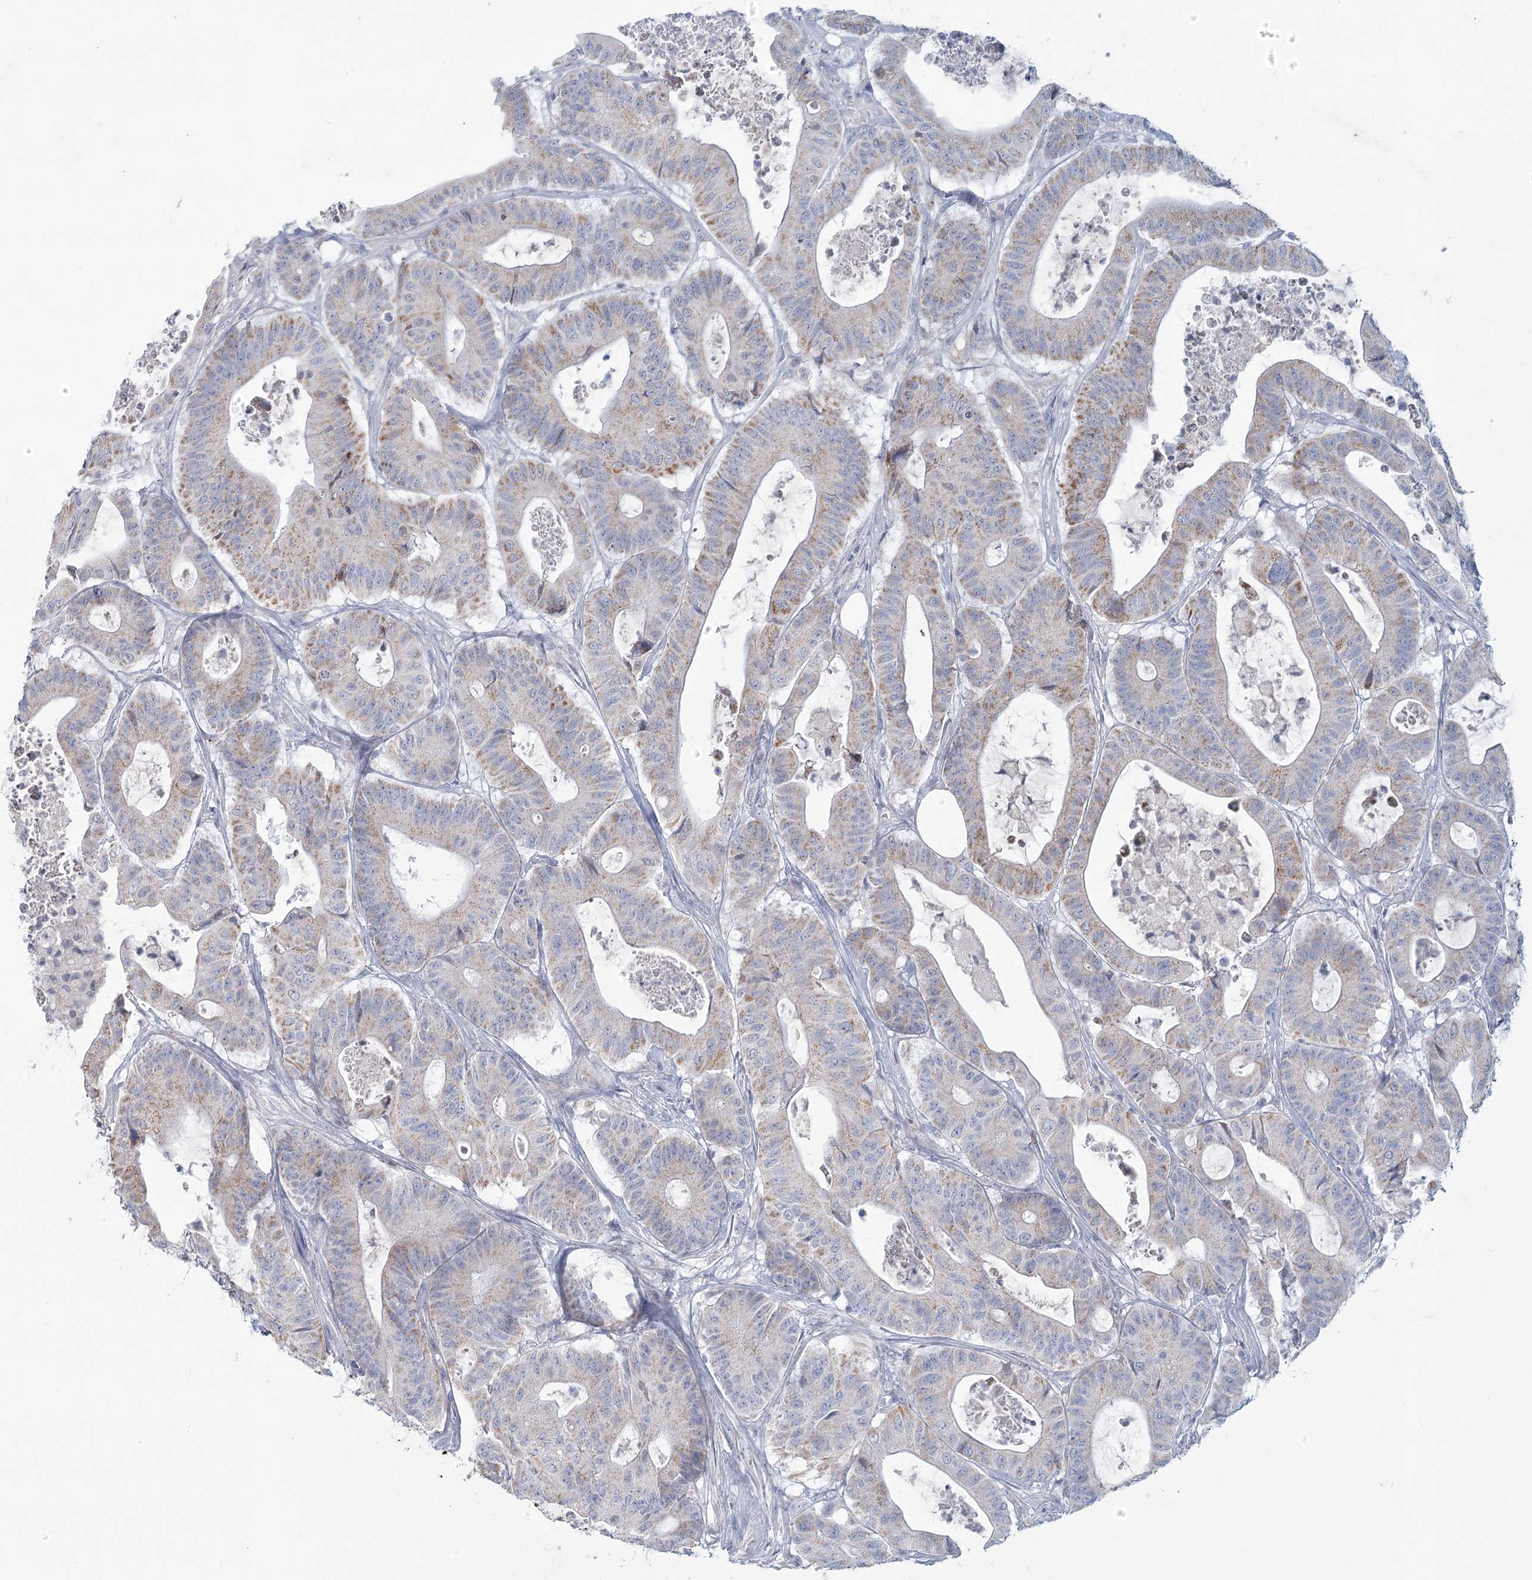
{"staining": {"intensity": "moderate", "quantity": "25%-75%", "location": "cytoplasmic/membranous"}, "tissue": "colorectal cancer", "cell_type": "Tumor cells", "image_type": "cancer", "snomed": [{"axis": "morphology", "description": "Adenocarcinoma, NOS"}, {"axis": "topography", "description": "Colon"}], "caption": "Colorectal adenocarcinoma stained with a brown dye exhibits moderate cytoplasmic/membranous positive staining in about 25%-75% of tumor cells.", "gene": "BPHL", "patient": {"sex": "female", "age": 84}}